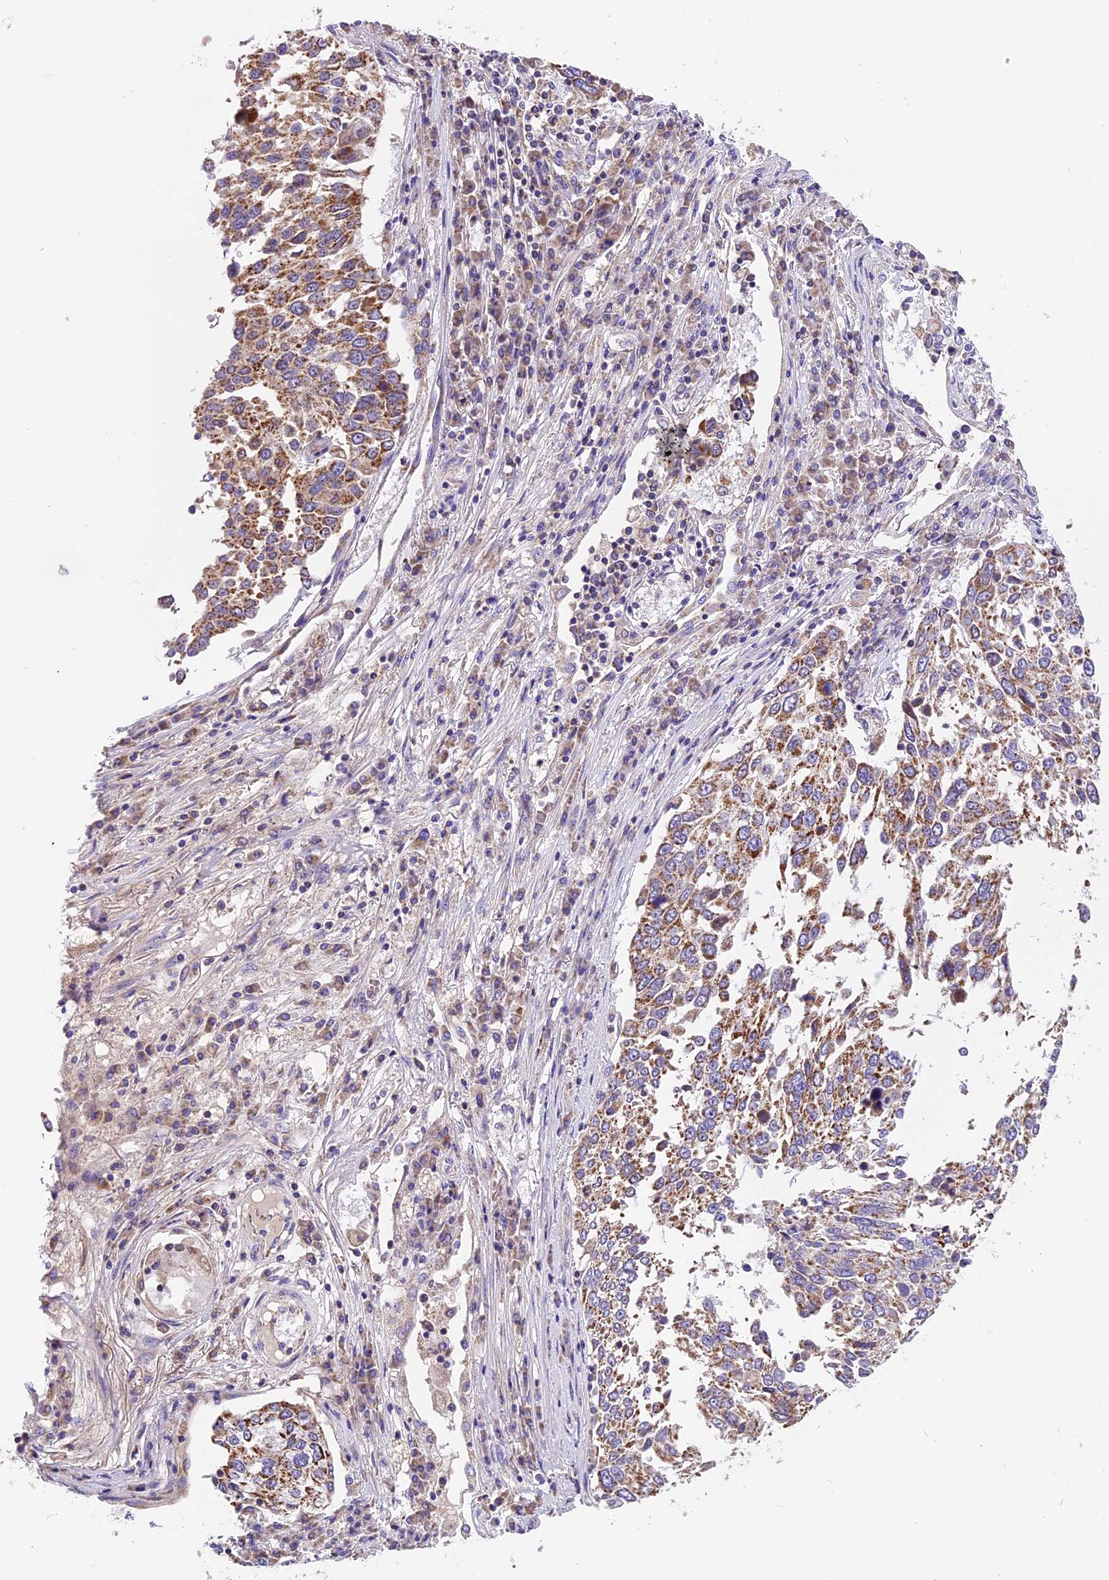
{"staining": {"intensity": "moderate", "quantity": "25%-75%", "location": "cytoplasmic/membranous"}, "tissue": "lung cancer", "cell_type": "Tumor cells", "image_type": "cancer", "snomed": [{"axis": "morphology", "description": "Squamous cell carcinoma, NOS"}, {"axis": "topography", "description": "Lung"}], "caption": "Immunohistochemical staining of lung squamous cell carcinoma exhibits medium levels of moderate cytoplasmic/membranous expression in approximately 25%-75% of tumor cells. The staining was performed using DAB (3,3'-diaminobenzidine), with brown indicating positive protein expression. Nuclei are stained blue with hematoxylin.", "gene": "MGME1", "patient": {"sex": "male", "age": 65}}